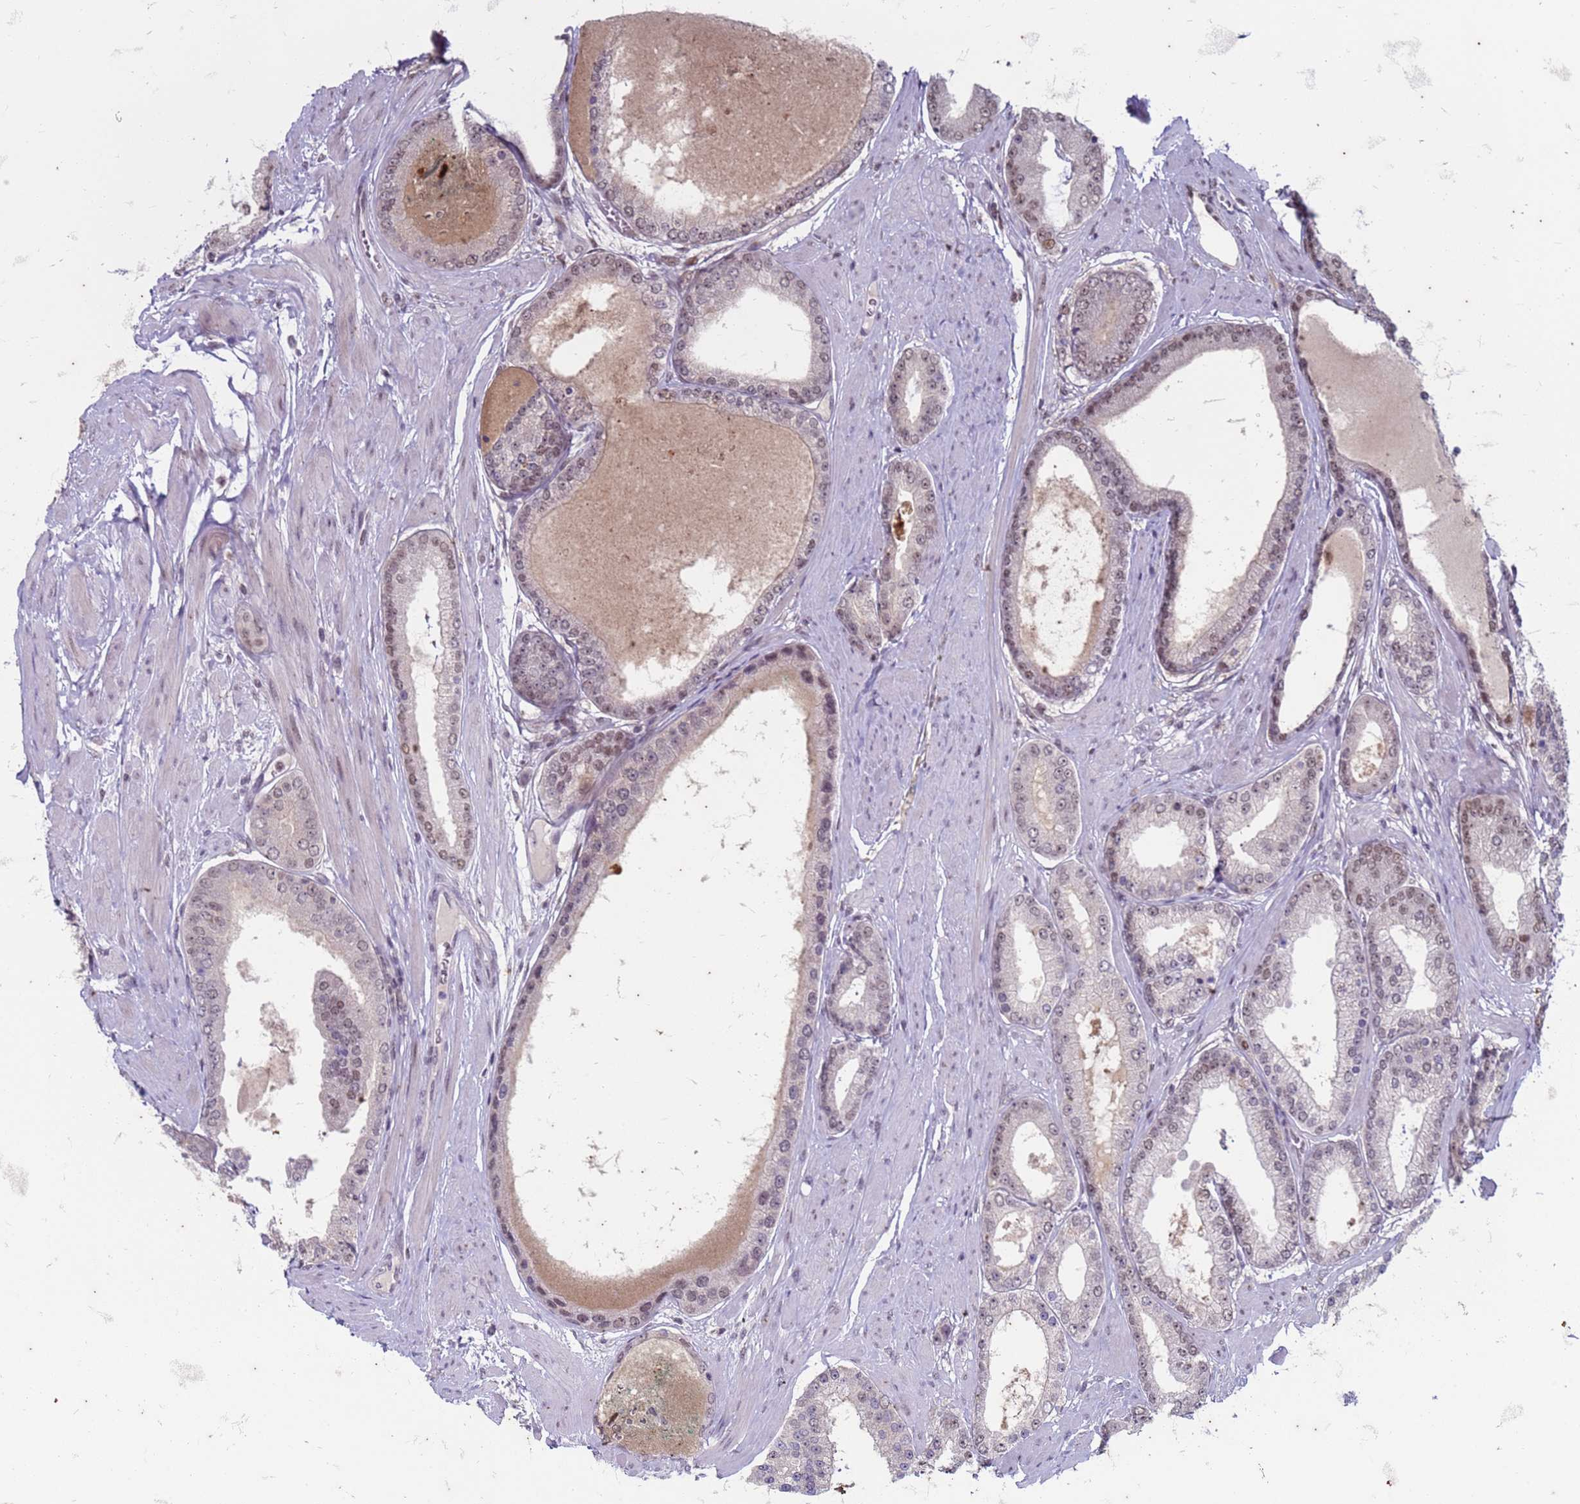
{"staining": {"intensity": "moderate", "quantity": "<25%", "location": "nuclear"}, "tissue": "prostate cancer", "cell_type": "Tumor cells", "image_type": "cancer", "snomed": [{"axis": "morphology", "description": "Adenocarcinoma, High grade"}, {"axis": "topography", "description": "Prostate"}], "caption": "Protein expression analysis of human prostate cancer reveals moderate nuclear positivity in about <25% of tumor cells.", "gene": "TRMT6", "patient": {"sex": "male", "age": 59}}